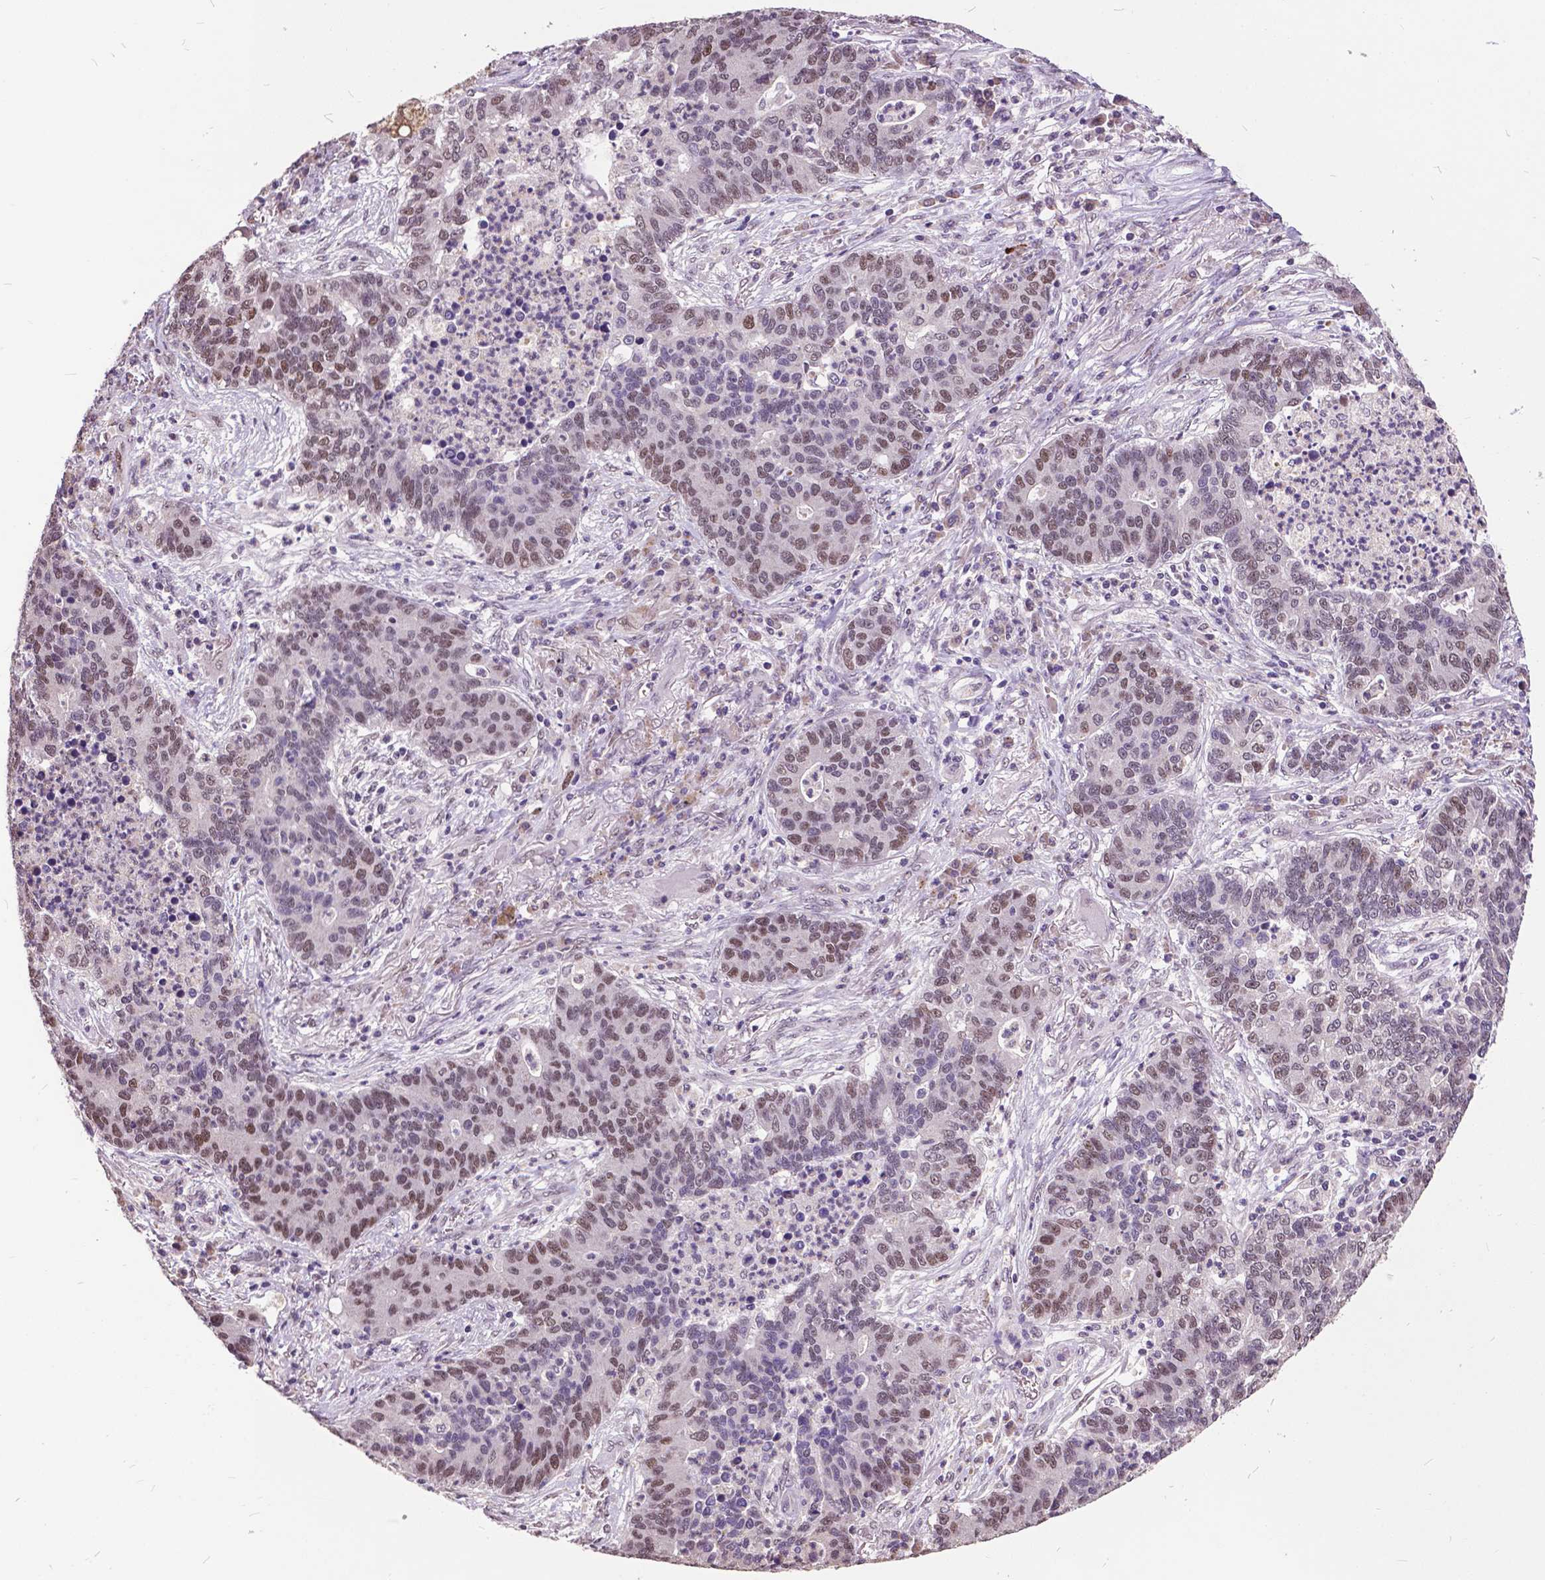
{"staining": {"intensity": "moderate", "quantity": "<25%", "location": "nuclear"}, "tissue": "lung cancer", "cell_type": "Tumor cells", "image_type": "cancer", "snomed": [{"axis": "morphology", "description": "Adenocarcinoma, NOS"}, {"axis": "topography", "description": "Lung"}], "caption": "About <25% of tumor cells in human lung adenocarcinoma display moderate nuclear protein positivity as visualized by brown immunohistochemical staining.", "gene": "MSH2", "patient": {"sex": "female", "age": 57}}